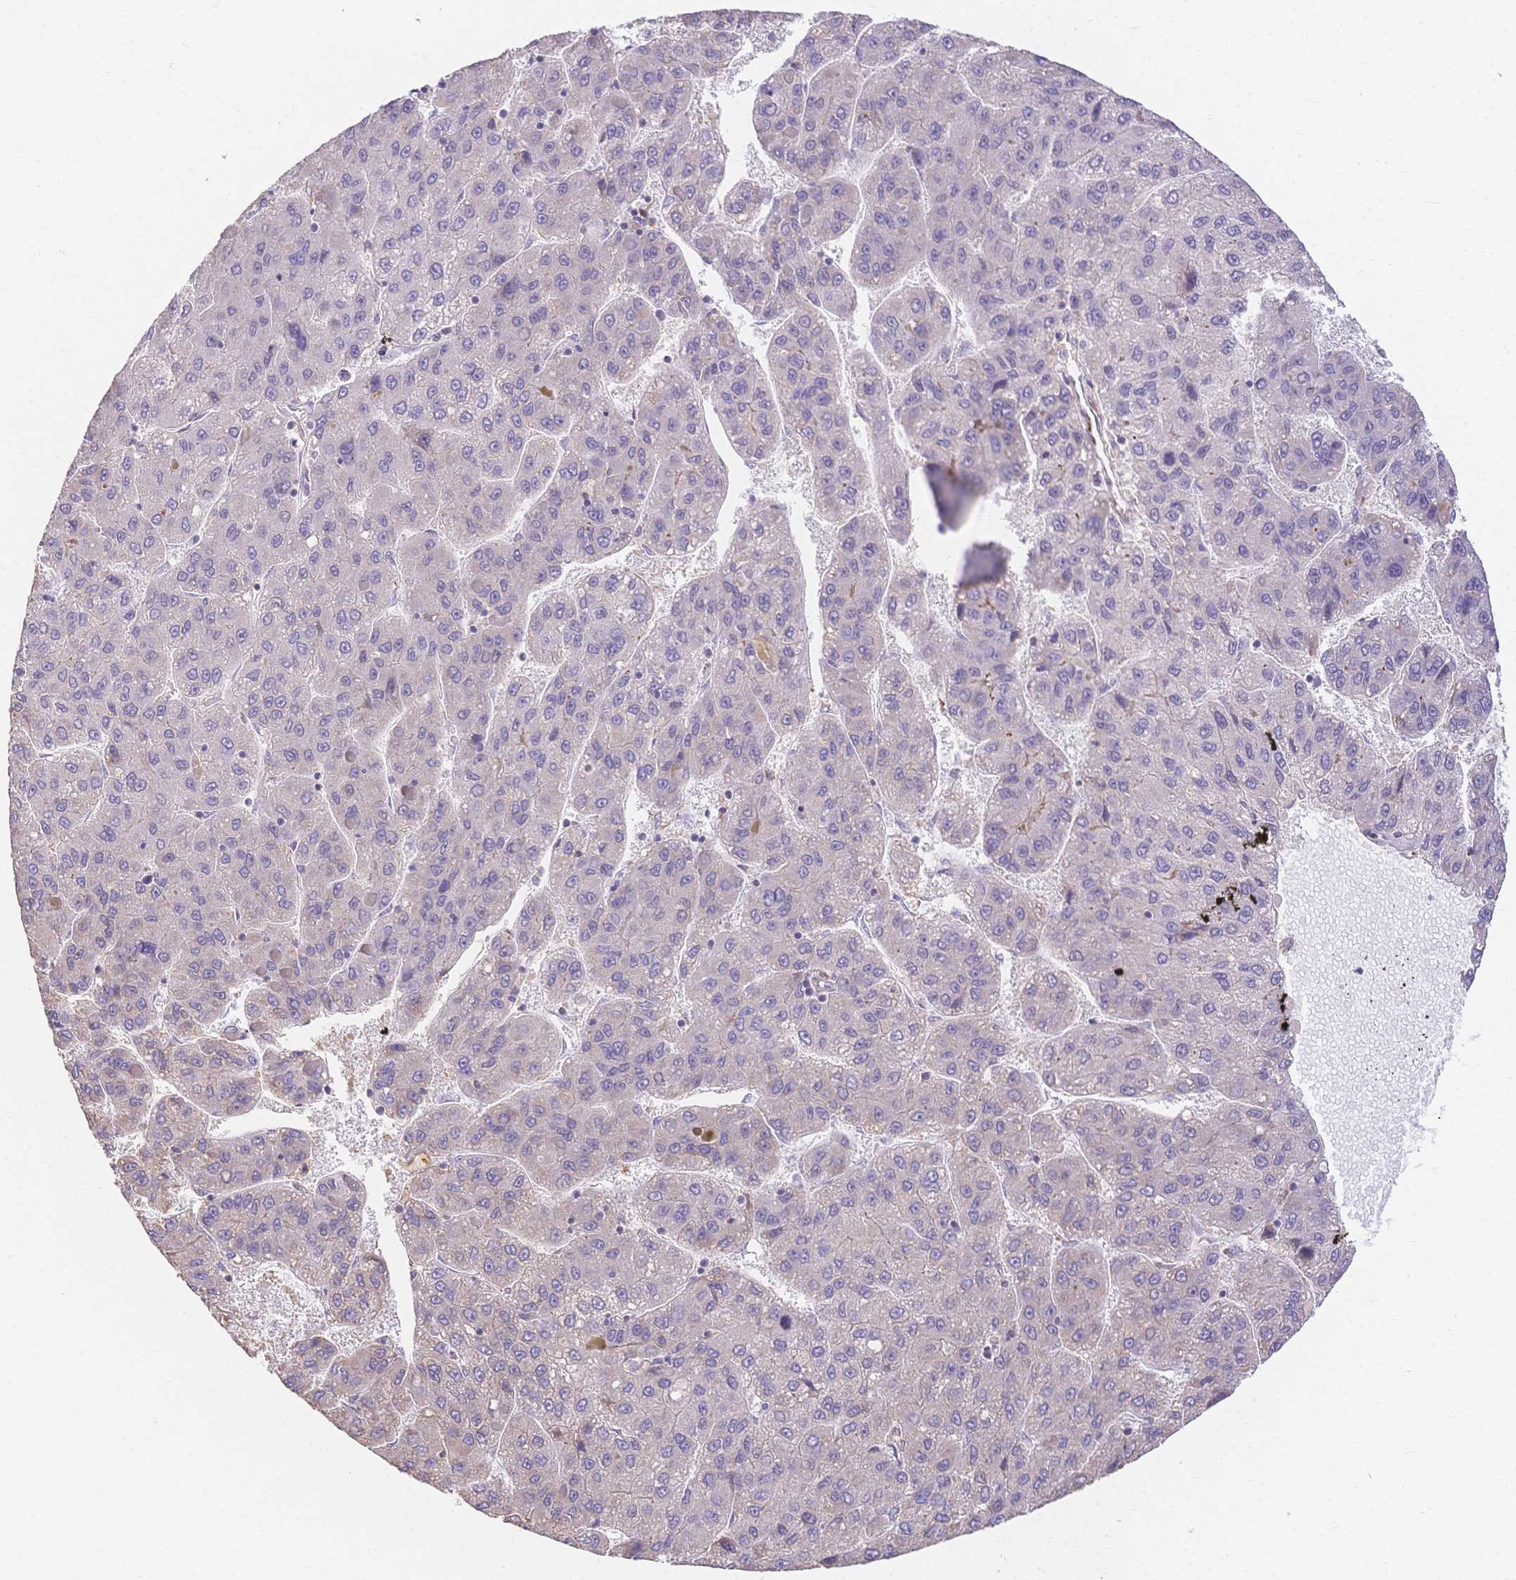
{"staining": {"intensity": "negative", "quantity": "none", "location": "none"}, "tissue": "liver cancer", "cell_type": "Tumor cells", "image_type": "cancer", "snomed": [{"axis": "morphology", "description": "Carcinoma, Hepatocellular, NOS"}, {"axis": "topography", "description": "Liver"}], "caption": "Tumor cells are negative for brown protein staining in liver cancer.", "gene": "HS3ST5", "patient": {"sex": "female", "age": 82}}